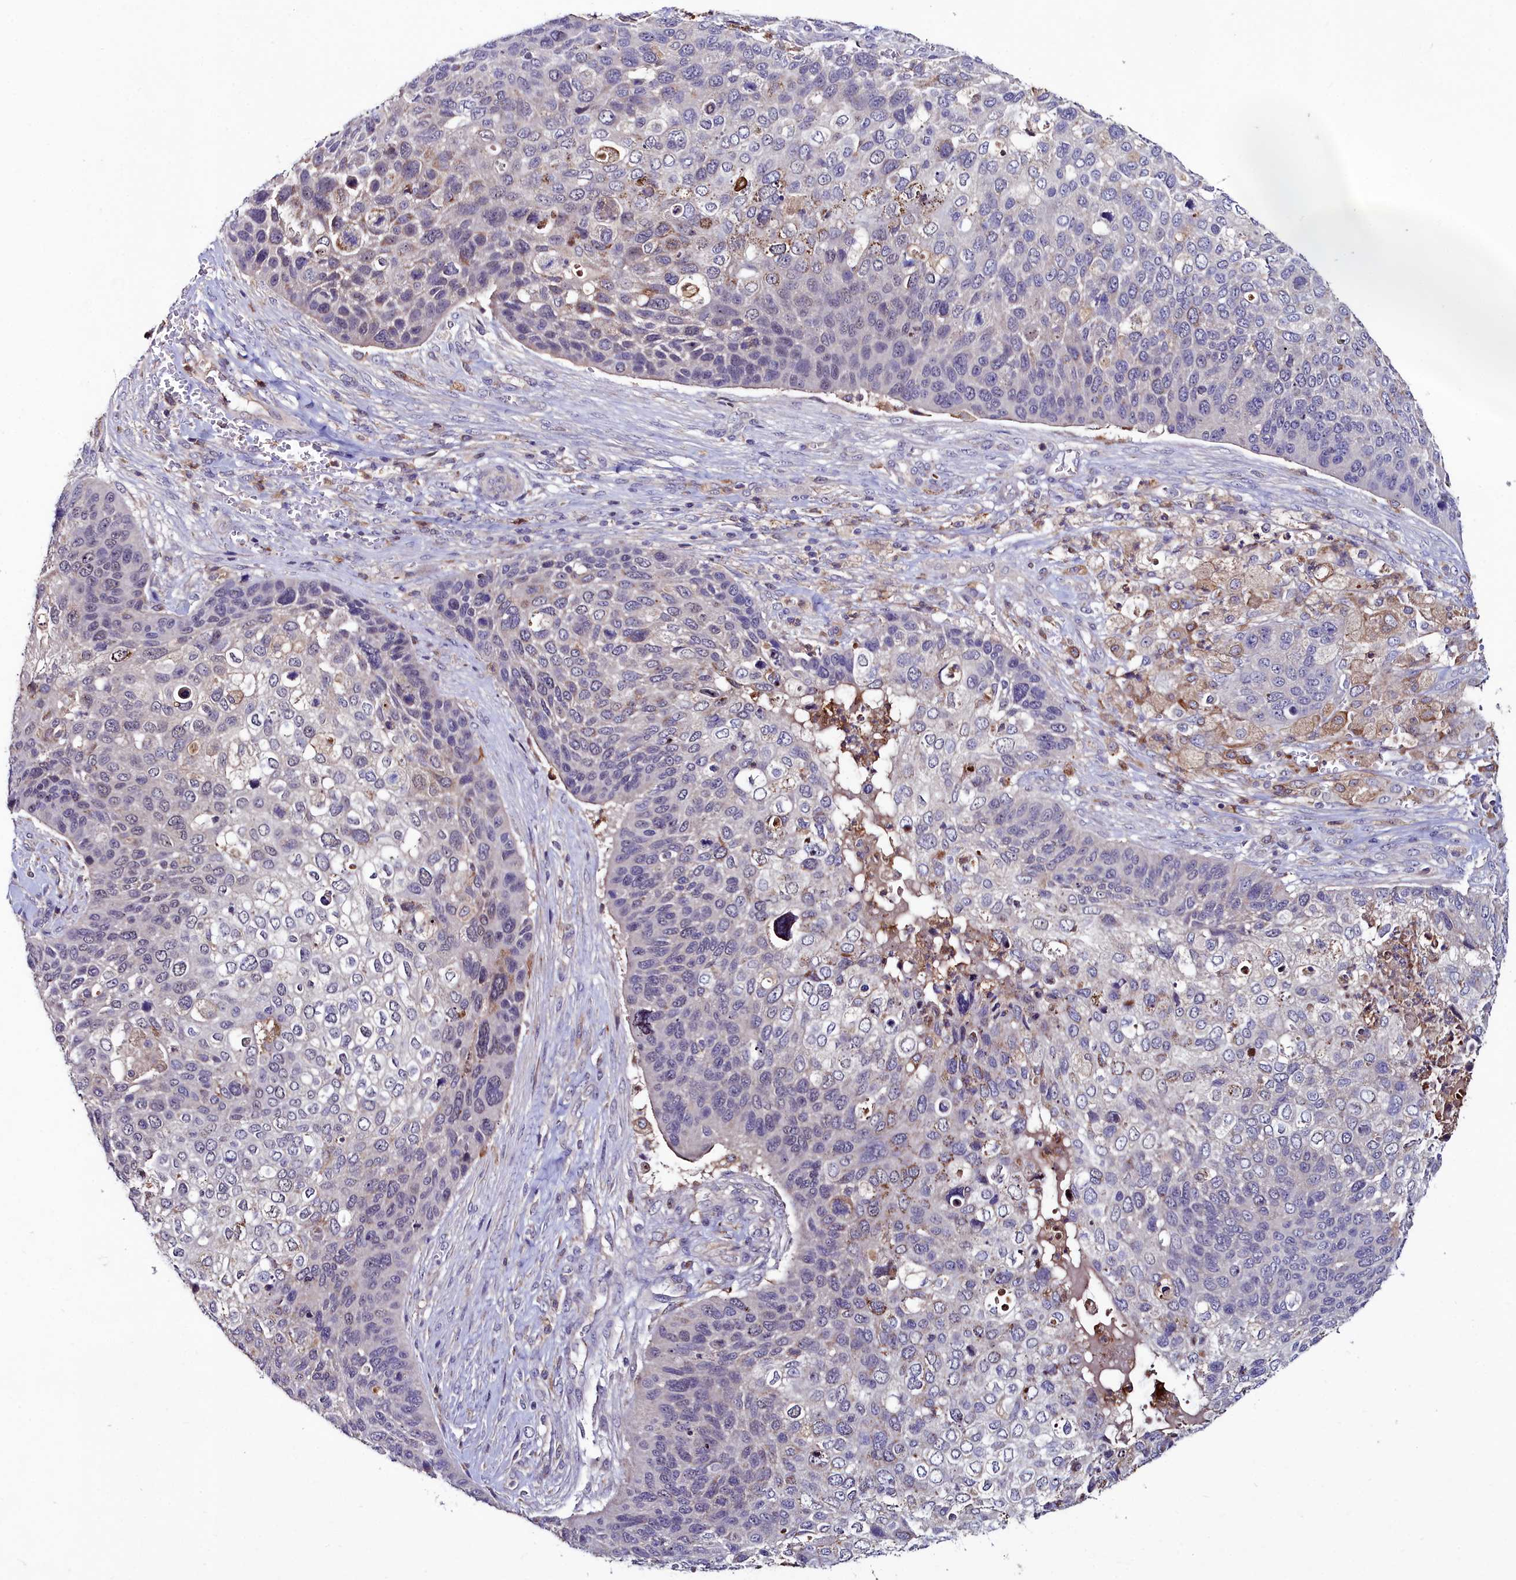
{"staining": {"intensity": "moderate", "quantity": "<25%", "location": "cytoplasmic/membranous"}, "tissue": "skin cancer", "cell_type": "Tumor cells", "image_type": "cancer", "snomed": [{"axis": "morphology", "description": "Basal cell carcinoma"}, {"axis": "topography", "description": "Skin"}], "caption": "High-magnification brightfield microscopy of skin cancer stained with DAB (3,3'-diaminobenzidine) (brown) and counterstained with hematoxylin (blue). tumor cells exhibit moderate cytoplasmic/membranous staining is appreciated in about<25% of cells.", "gene": "AMBRA1", "patient": {"sex": "female", "age": 74}}